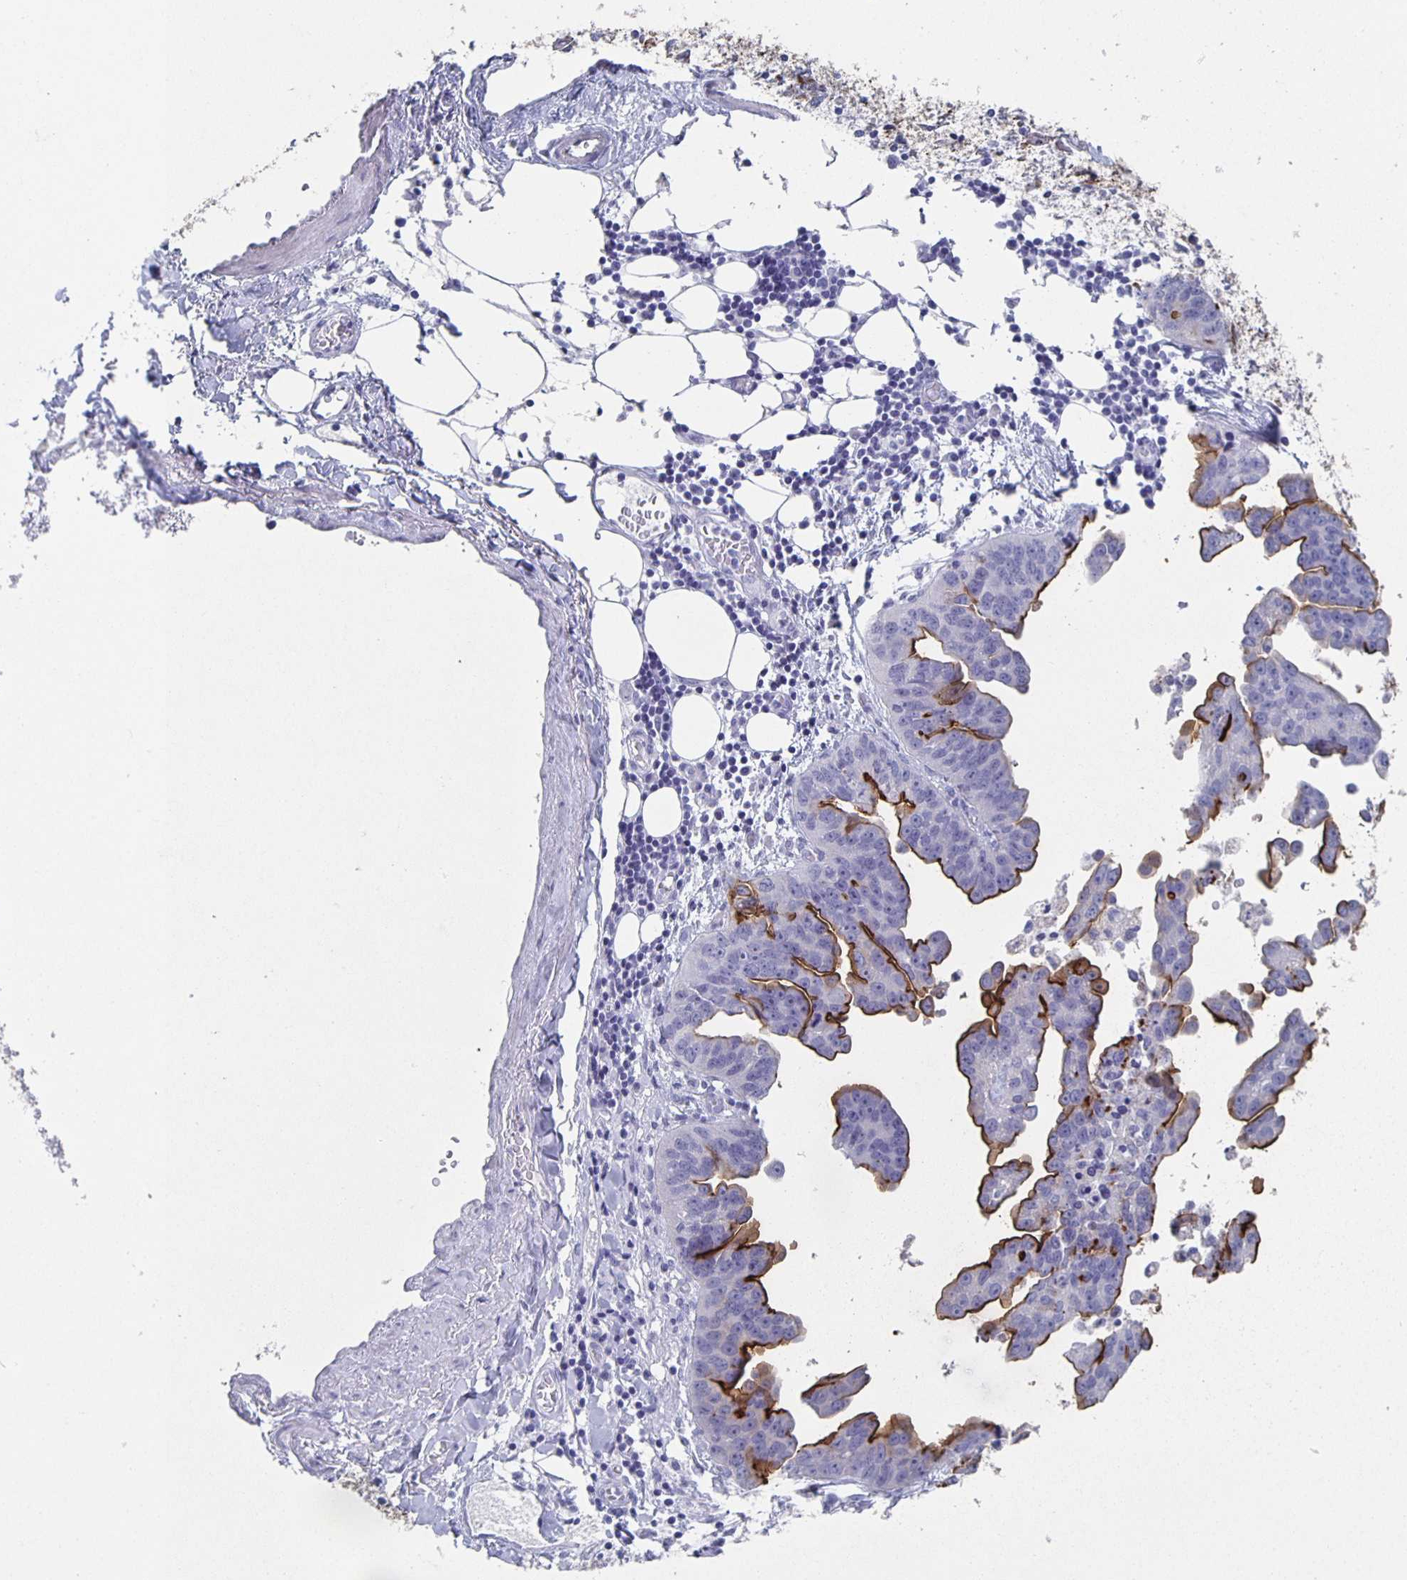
{"staining": {"intensity": "strong", "quantity": "25%-75%", "location": "cytoplasmic/membranous"}, "tissue": "ovarian cancer", "cell_type": "Tumor cells", "image_type": "cancer", "snomed": [{"axis": "morphology", "description": "Cystadenocarcinoma, serous, NOS"}, {"axis": "topography", "description": "Ovary"}], "caption": "Tumor cells demonstrate high levels of strong cytoplasmic/membranous expression in approximately 25%-75% of cells in human ovarian cancer (serous cystadenocarcinoma). The staining is performed using DAB (3,3'-diaminobenzidine) brown chromogen to label protein expression. The nuclei are counter-stained blue using hematoxylin.", "gene": "SLC34A2", "patient": {"sex": "female", "age": 75}}